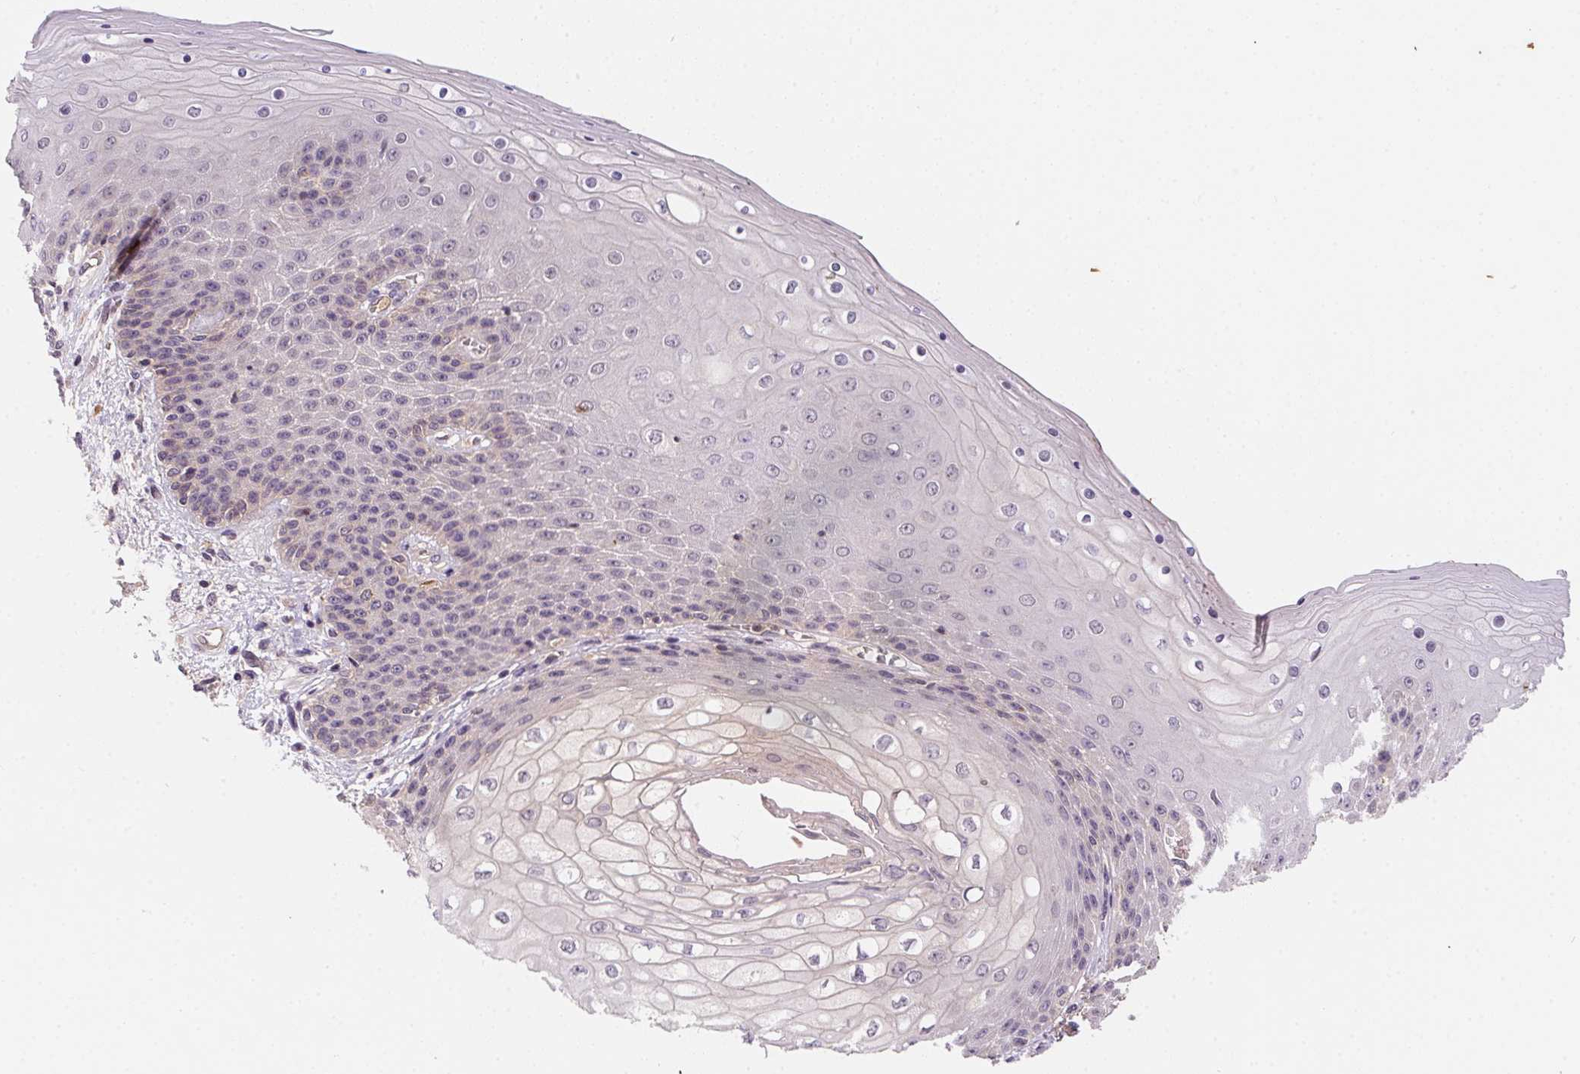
{"staining": {"intensity": "weak", "quantity": "25%-75%", "location": "cytoplasmic/membranous"}, "tissue": "skin", "cell_type": "Epidermal cells", "image_type": "normal", "snomed": [{"axis": "morphology", "description": "Normal tissue, NOS"}, {"axis": "topography", "description": "Anal"}], "caption": "High-power microscopy captured an IHC photomicrograph of unremarkable skin, revealing weak cytoplasmic/membranous expression in about 25%-75% of epidermal cells.", "gene": "PRKAA1", "patient": {"sex": "female", "age": 46}}